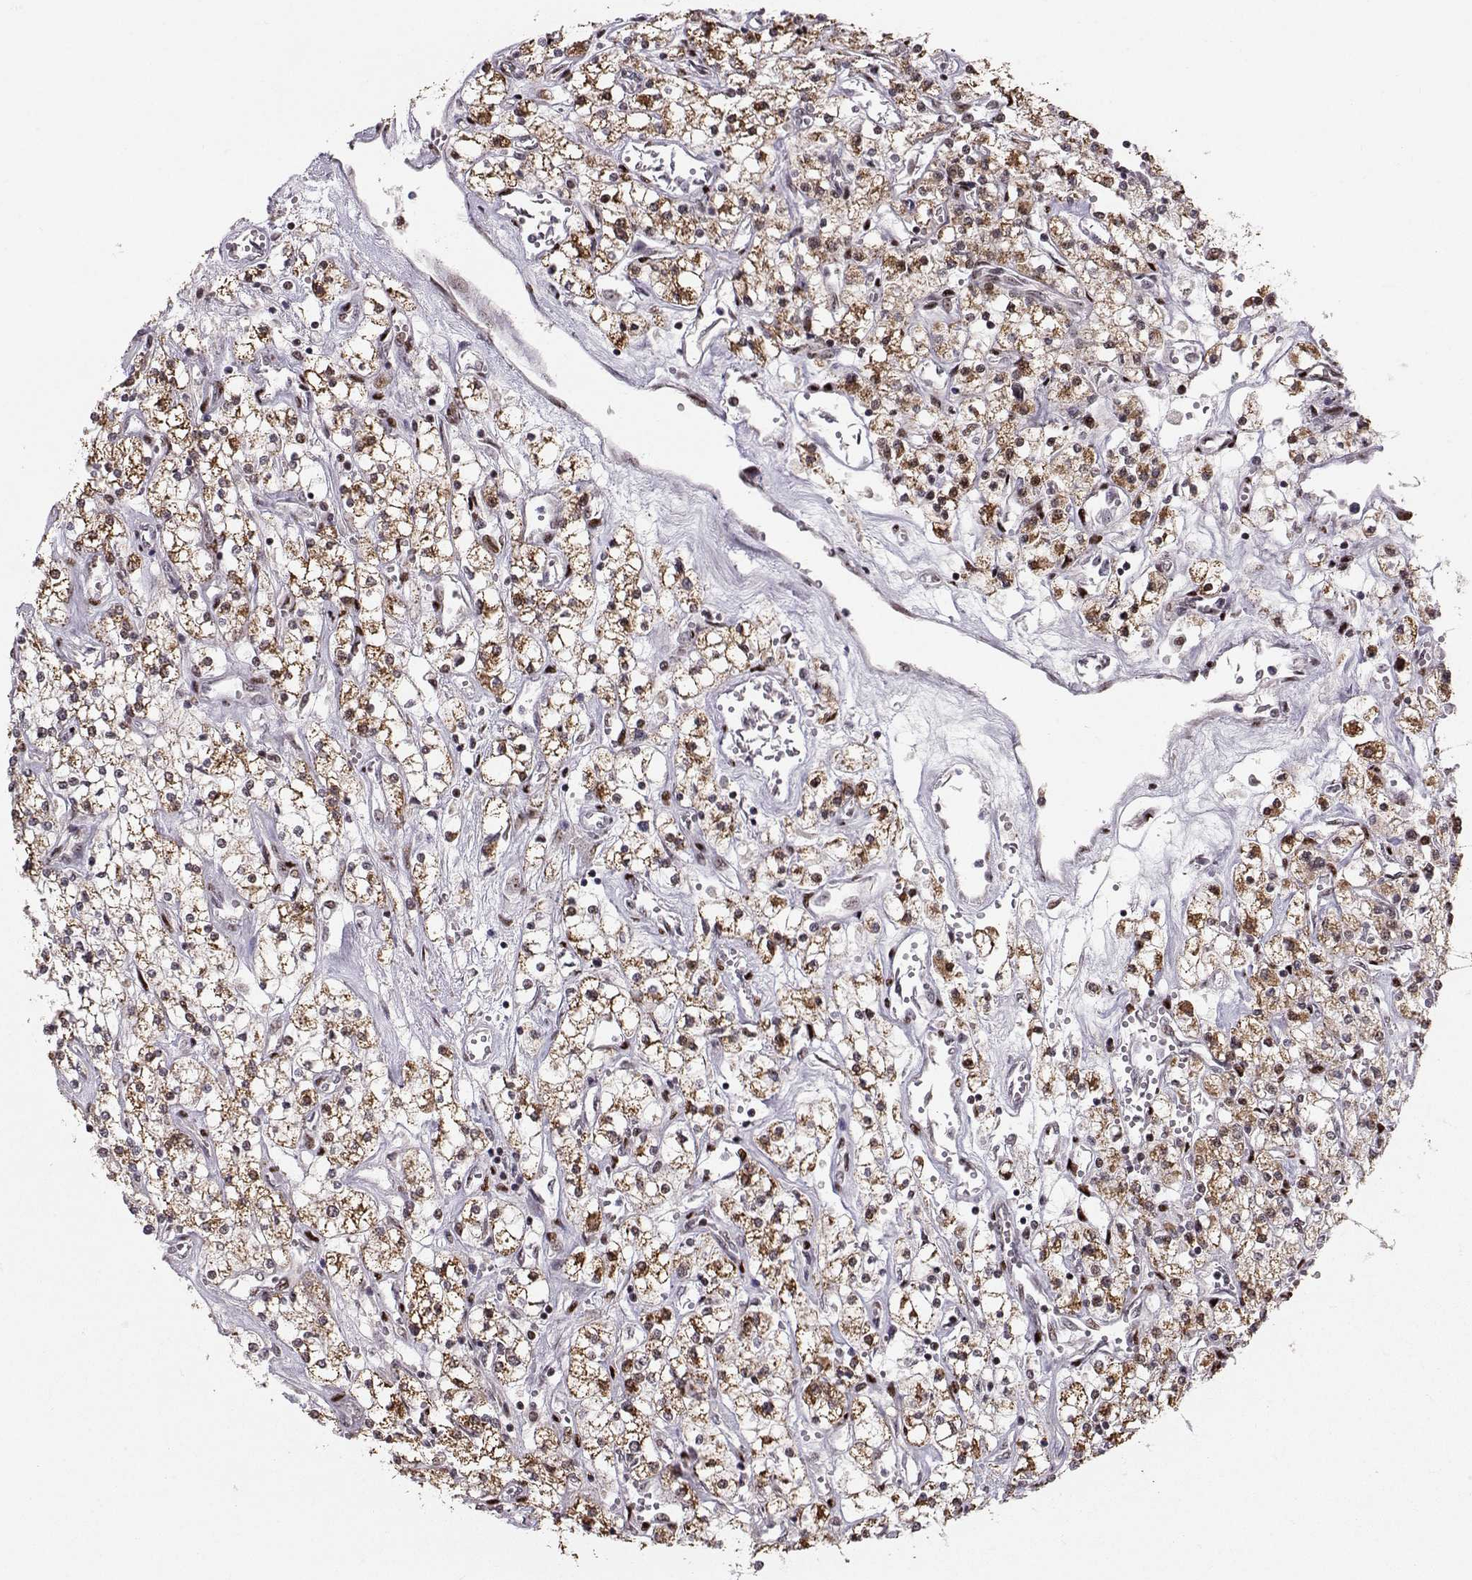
{"staining": {"intensity": "moderate", "quantity": "25%-75%", "location": "cytoplasmic/membranous,nuclear"}, "tissue": "renal cancer", "cell_type": "Tumor cells", "image_type": "cancer", "snomed": [{"axis": "morphology", "description": "Adenocarcinoma, NOS"}, {"axis": "topography", "description": "Kidney"}], "caption": "Immunohistochemistry (IHC) of adenocarcinoma (renal) shows medium levels of moderate cytoplasmic/membranous and nuclear staining in approximately 25%-75% of tumor cells. The staining was performed using DAB (3,3'-diaminobenzidine), with brown indicating positive protein expression. Nuclei are stained blue with hematoxylin.", "gene": "SNAPC2", "patient": {"sex": "male", "age": 80}}